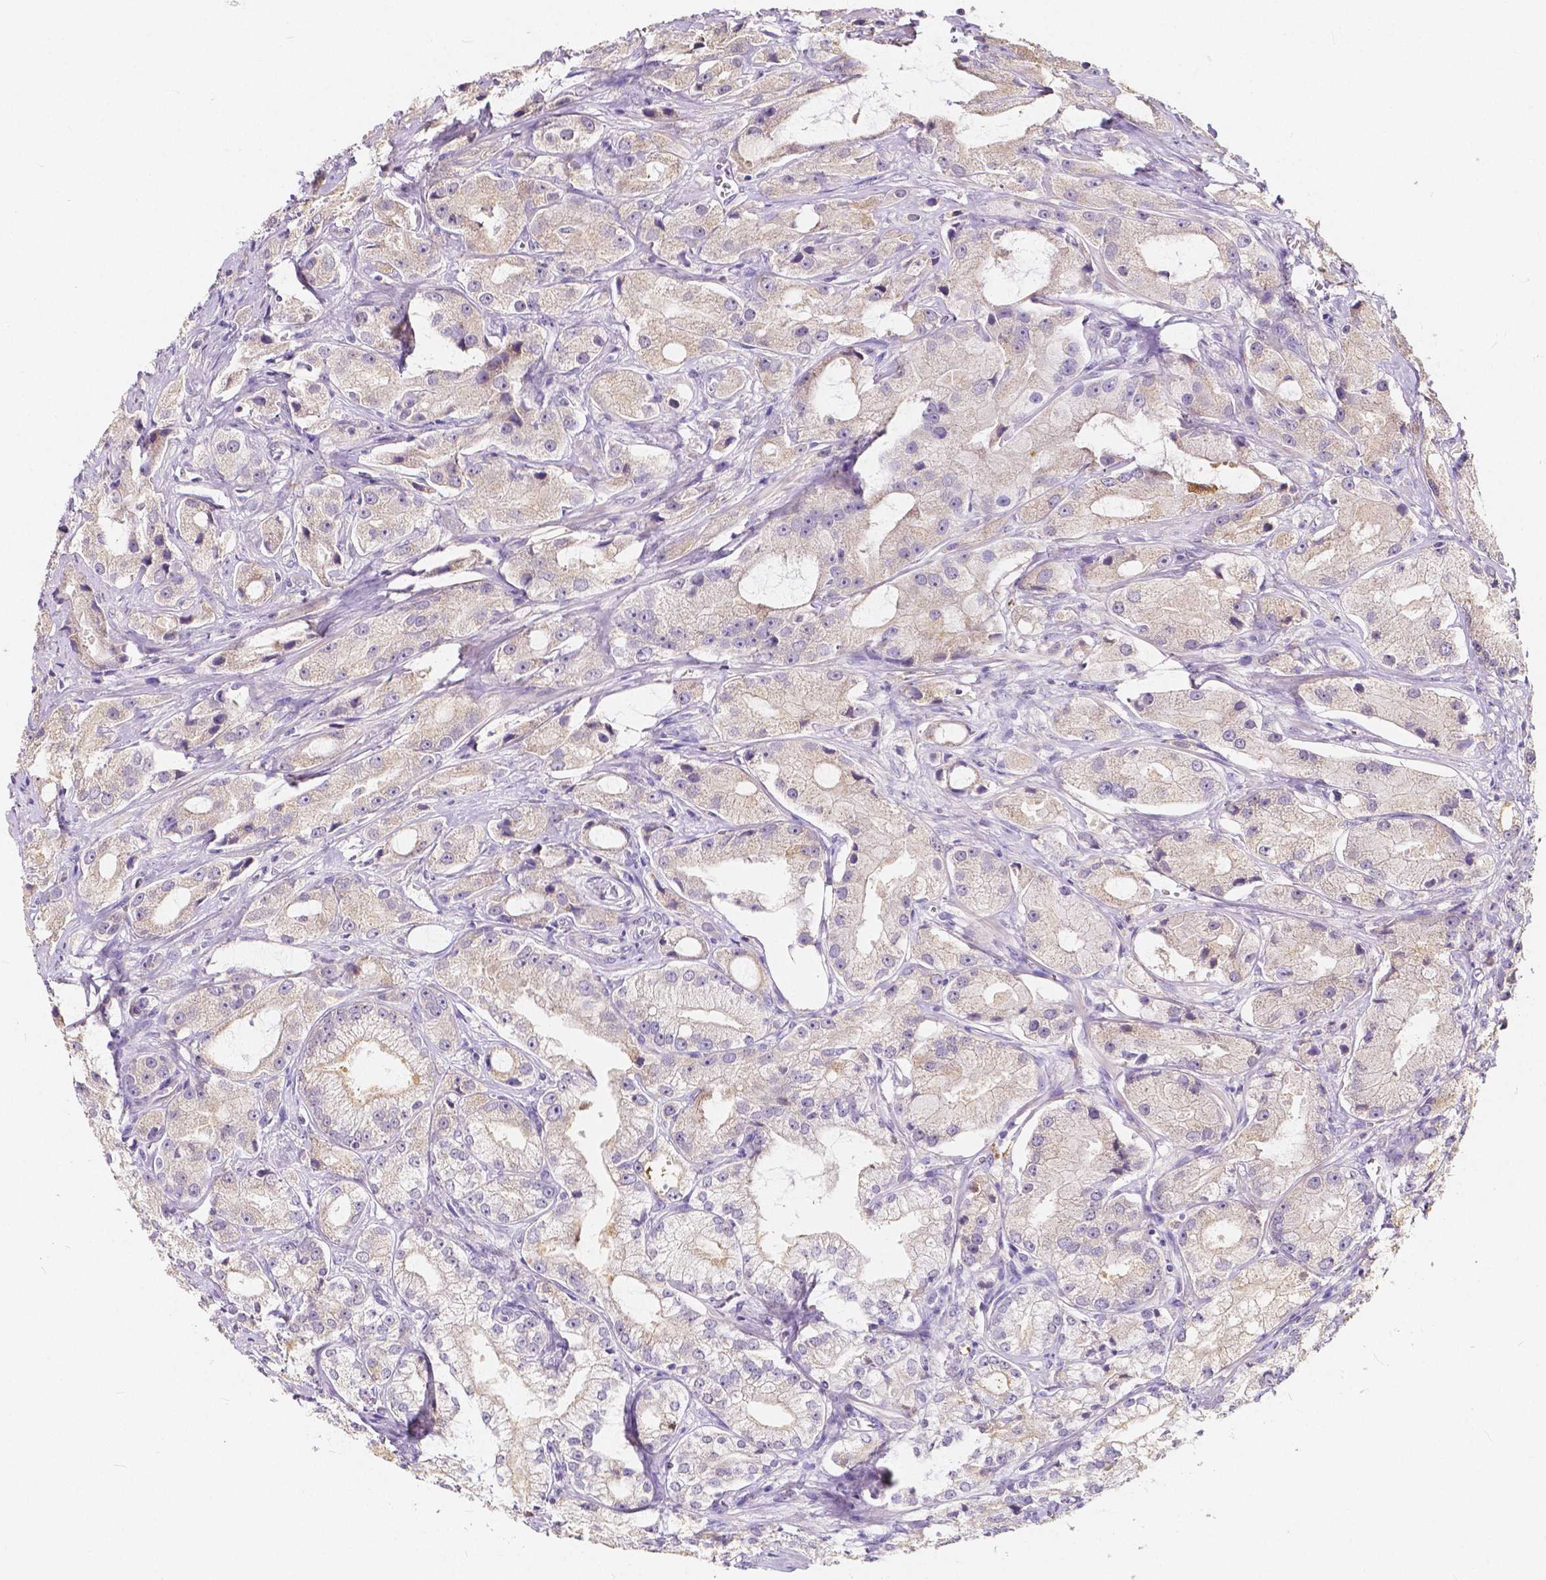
{"staining": {"intensity": "weak", "quantity": "<25%", "location": "cytoplasmic/membranous"}, "tissue": "prostate cancer", "cell_type": "Tumor cells", "image_type": "cancer", "snomed": [{"axis": "morphology", "description": "Adenocarcinoma, High grade"}, {"axis": "topography", "description": "Prostate"}], "caption": "This is an immunohistochemistry photomicrograph of human prostate high-grade adenocarcinoma. There is no expression in tumor cells.", "gene": "ACP5", "patient": {"sex": "male", "age": 64}}